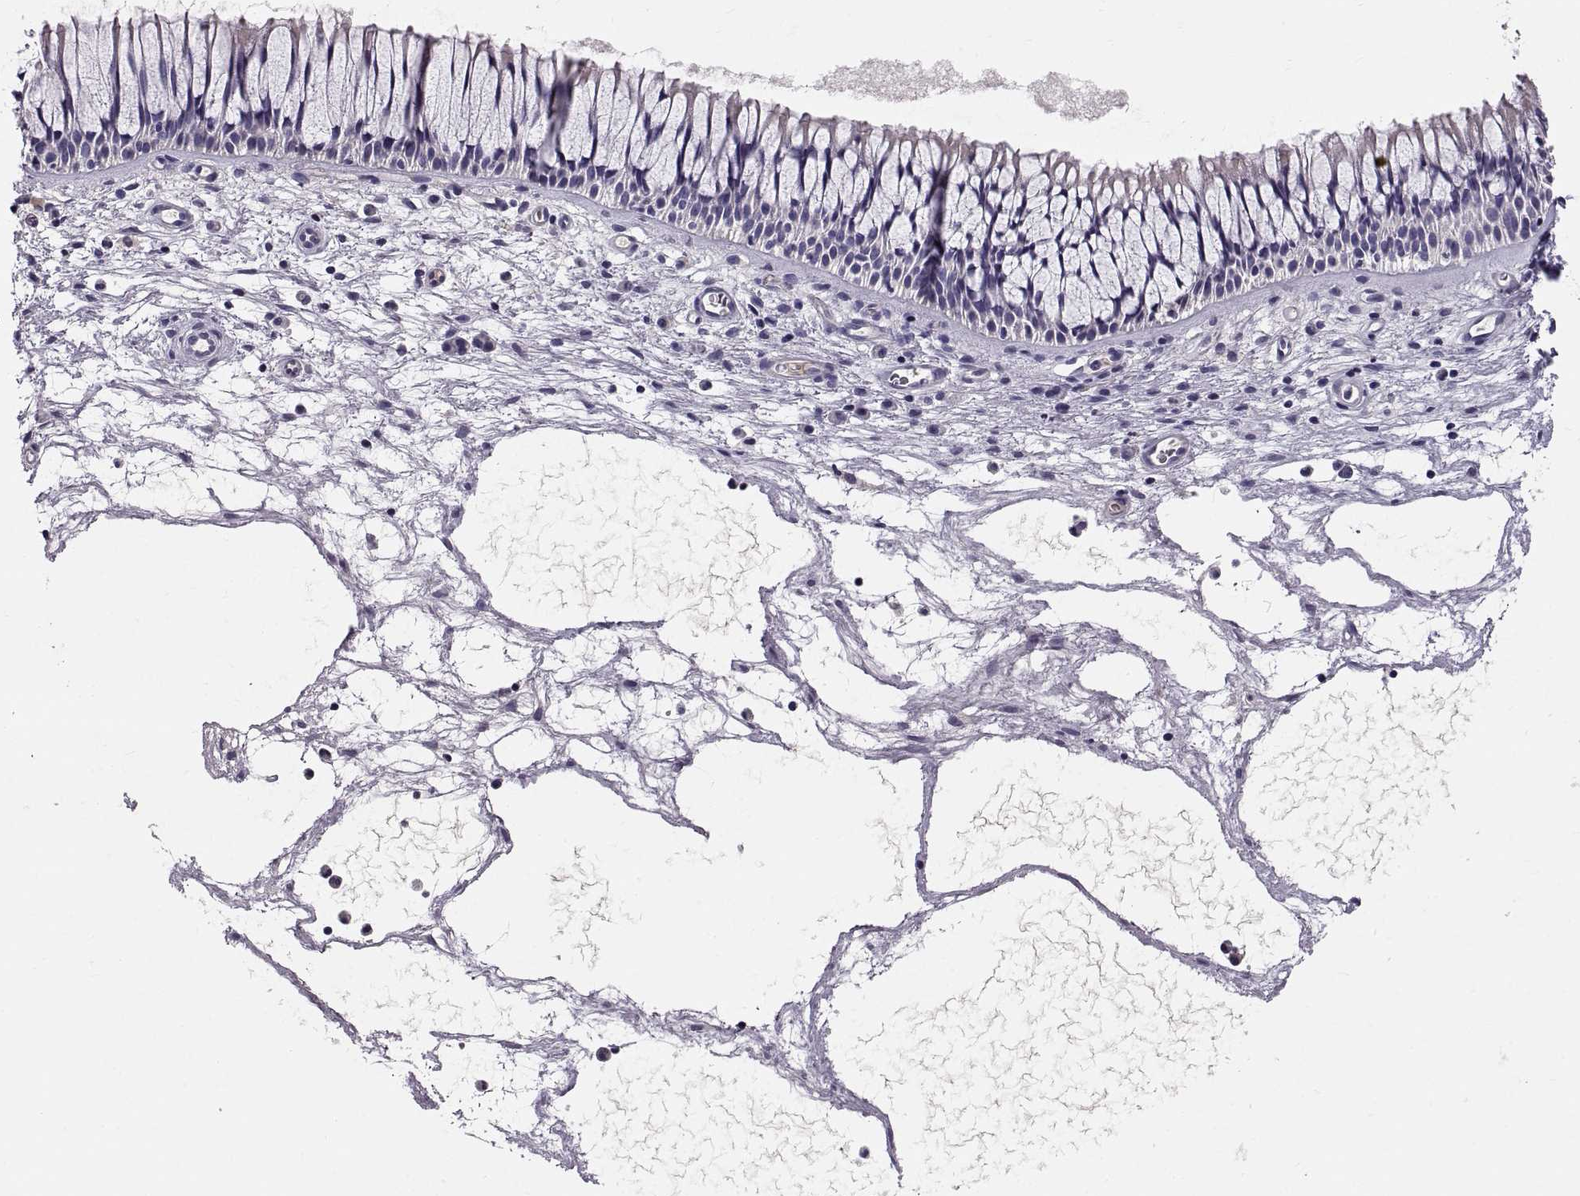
{"staining": {"intensity": "negative", "quantity": "none", "location": "none"}, "tissue": "nasopharynx", "cell_type": "Respiratory epithelial cells", "image_type": "normal", "snomed": [{"axis": "morphology", "description": "Normal tissue, NOS"}, {"axis": "topography", "description": "Nasopharynx"}], "caption": "This histopathology image is of normal nasopharynx stained with immunohistochemistry (IHC) to label a protein in brown with the nuclei are counter-stained blue. There is no expression in respiratory epithelial cells.", "gene": "ADAM32", "patient": {"sex": "male", "age": 51}}